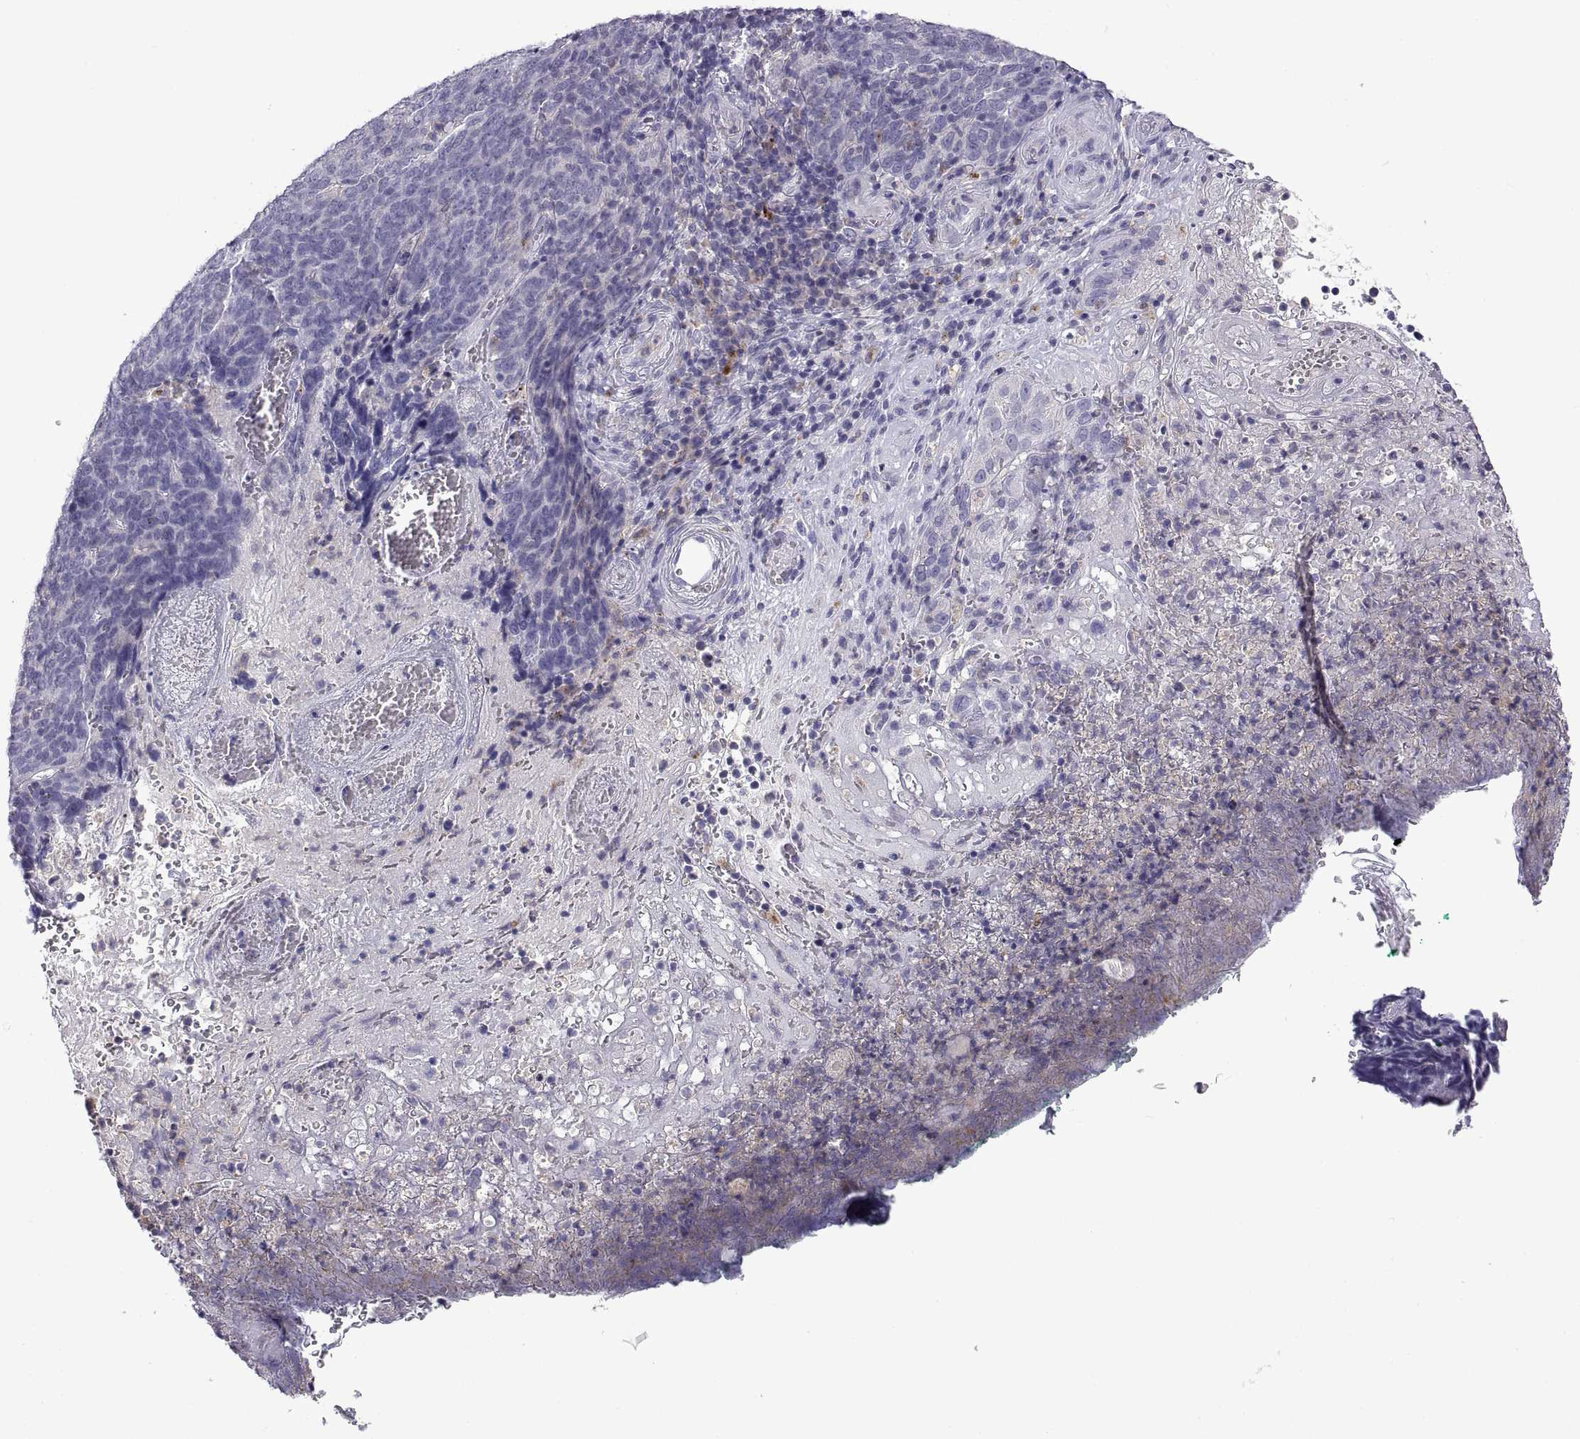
{"staining": {"intensity": "negative", "quantity": "none", "location": "none"}, "tissue": "skin cancer", "cell_type": "Tumor cells", "image_type": "cancer", "snomed": [{"axis": "morphology", "description": "Squamous cell carcinoma, NOS"}, {"axis": "topography", "description": "Skin"}, {"axis": "topography", "description": "Anal"}], "caption": "A micrograph of human skin squamous cell carcinoma is negative for staining in tumor cells.", "gene": "RGS19", "patient": {"sex": "female", "age": 51}}